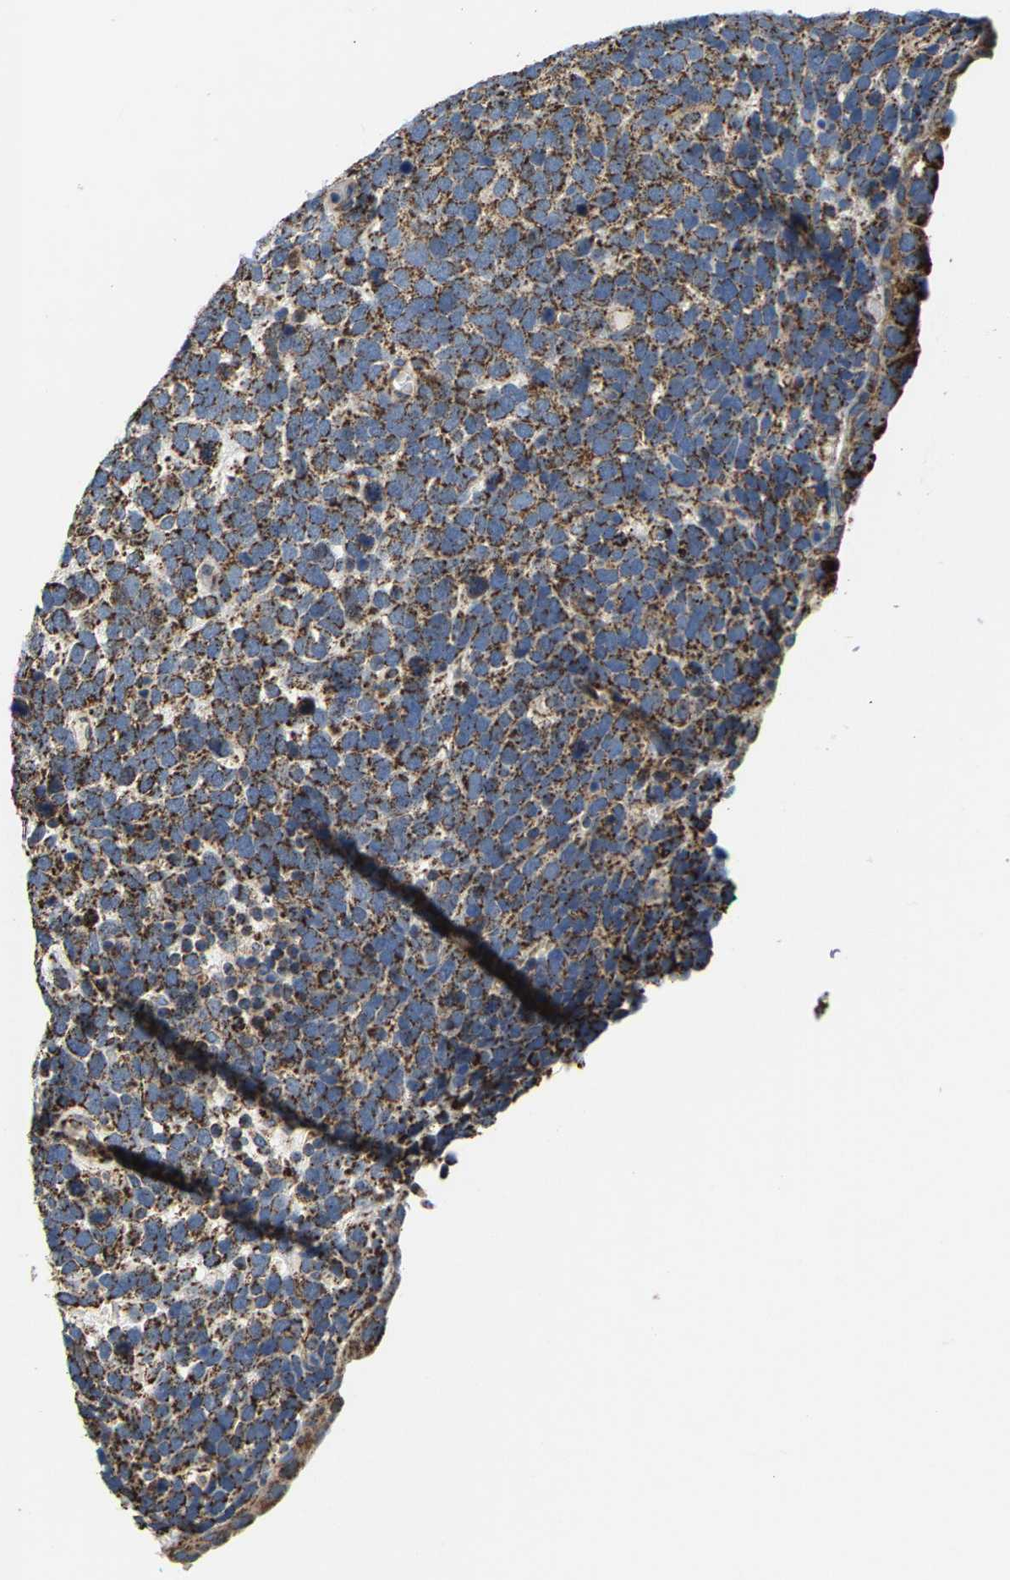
{"staining": {"intensity": "moderate", "quantity": ">75%", "location": "cytoplasmic/membranous"}, "tissue": "urothelial cancer", "cell_type": "Tumor cells", "image_type": "cancer", "snomed": [{"axis": "morphology", "description": "Urothelial carcinoma, High grade"}, {"axis": "topography", "description": "Urinary bladder"}], "caption": "Tumor cells reveal moderate cytoplasmic/membranous expression in about >75% of cells in urothelial carcinoma (high-grade).", "gene": "SHMT2", "patient": {"sex": "female", "age": 82}}